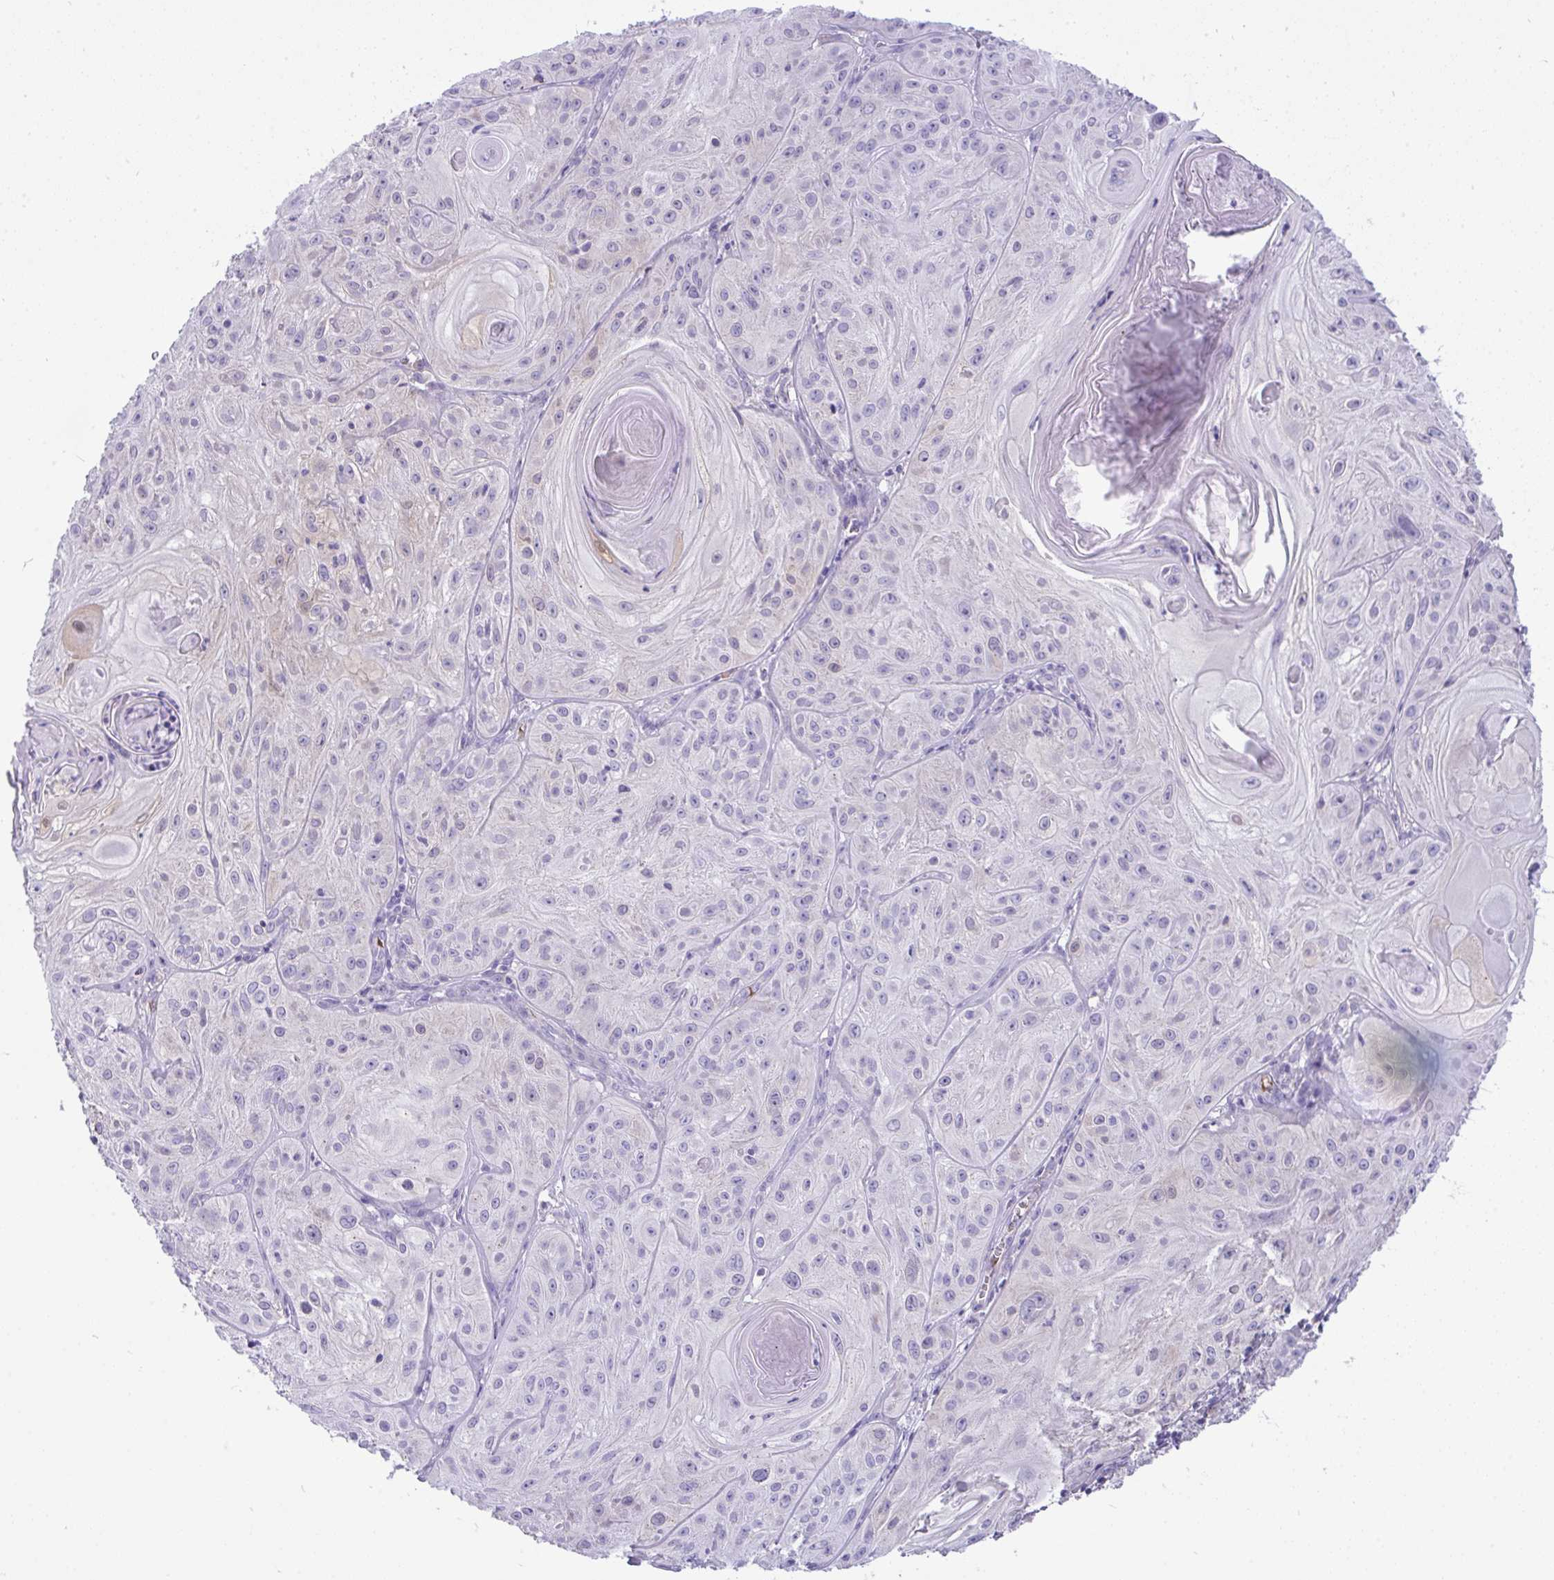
{"staining": {"intensity": "negative", "quantity": "none", "location": "none"}, "tissue": "skin cancer", "cell_type": "Tumor cells", "image_type": "cancer", "snomed": [{"axis": "morphology", "description": "Squamous cell carcinoma, NOS"}, {"axis": "topography", "description": "Skin"}], "caption": "Immunohistochemical staining of squamous cell carcinoma (skin) exhibits no significant expression in tumor cells.", "gene": "PLA2G12B", "patient": {"sex": "male", "age": 85}}